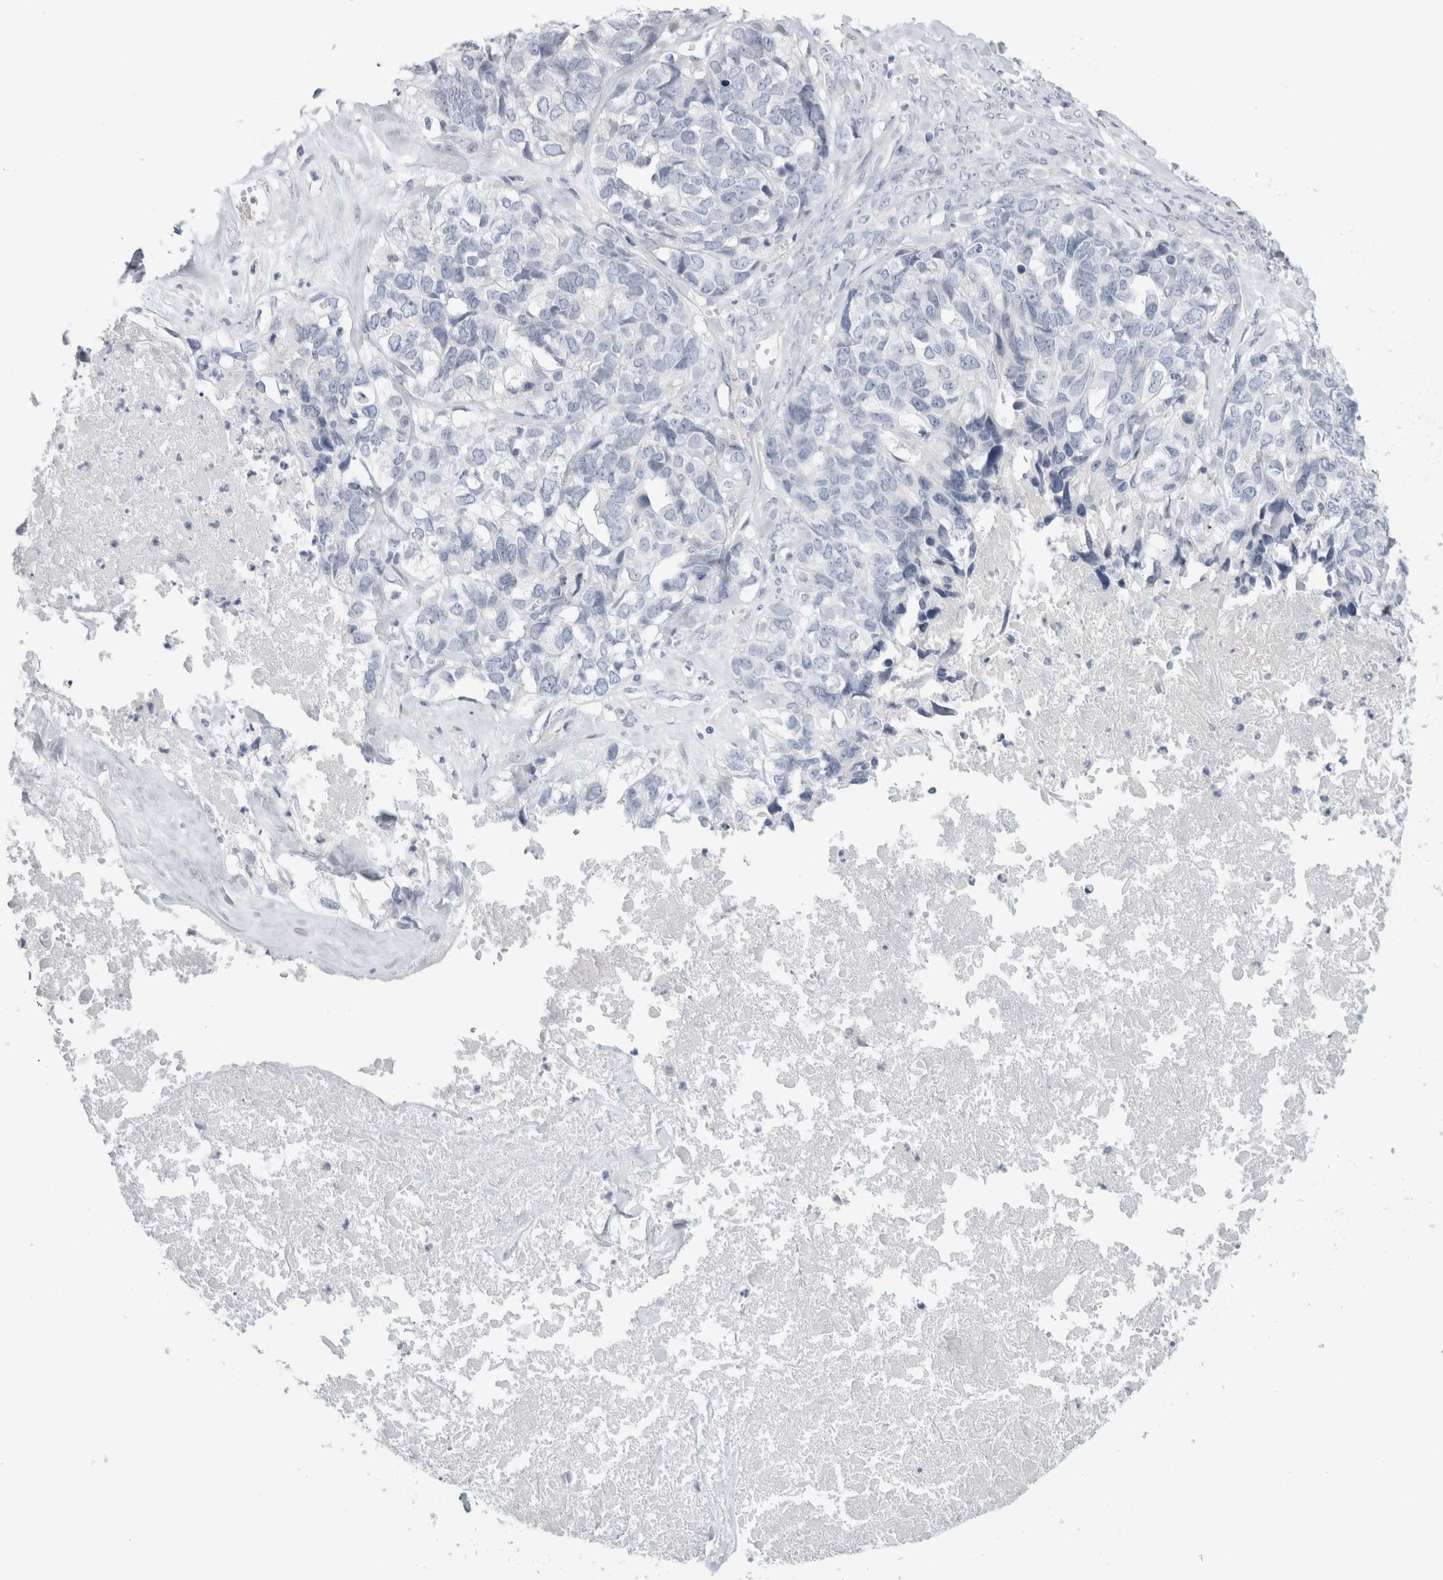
{"staining": {"intensity": "negative", "quantity": "none", "location": "none"}, "tissue": "ovarian cancer", "cell_type": "Tumor cells", "image_type": "cancer", "snomed": [{"axis": "morphology", "description": "Cystadenocarcinoma, serous, NOS"}, {"axis": "topography", "description": "Ovary"}], "caption": "Serous cystadenocarcinoma (ovarian) was stained to show a protein in brown. There is no significant staining in tumor cells.", "gene": "ANKMY1", "patient": {"sex": "female", "age": 79}}